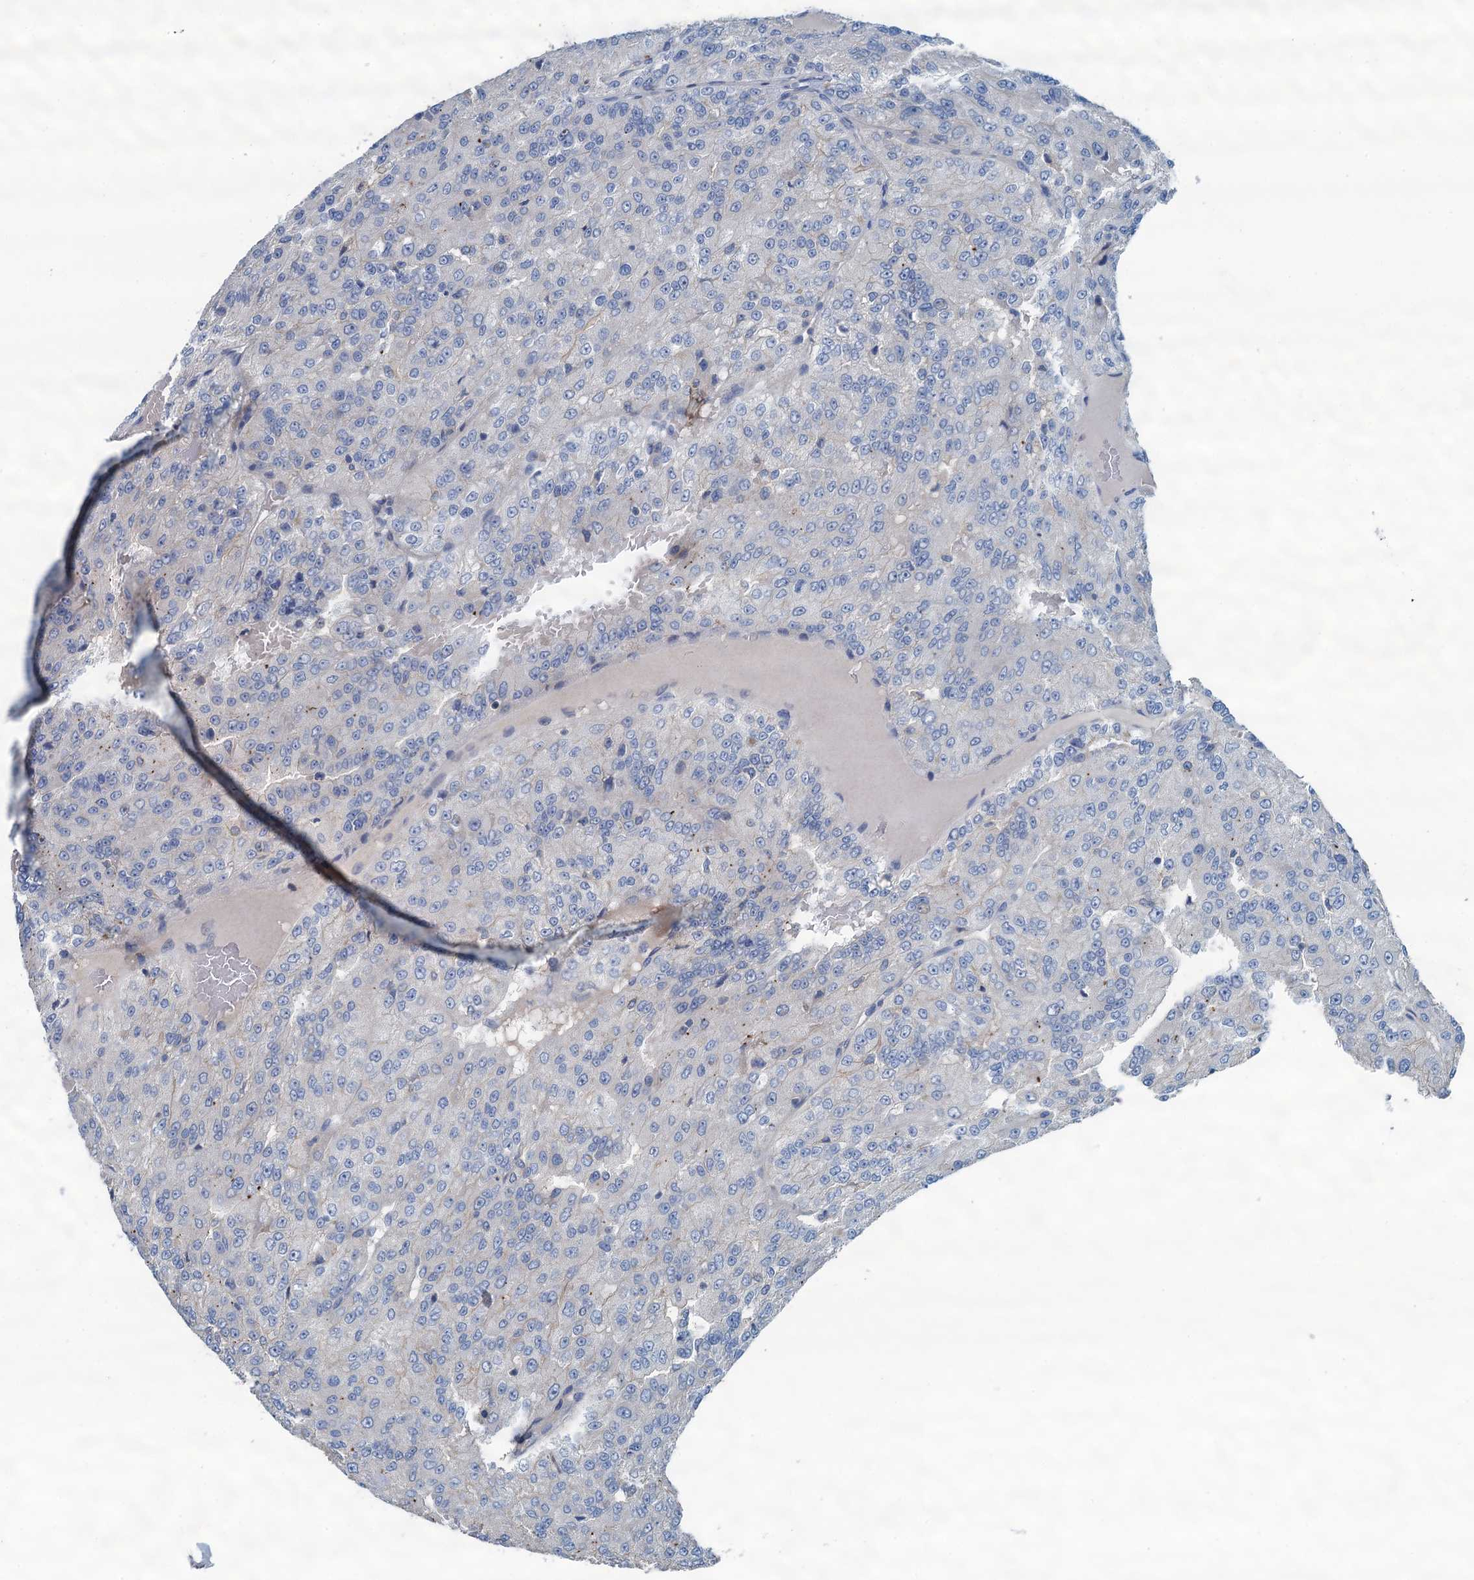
{"staining": {"intensity": "negative", "quantity": "none", "location": "none"}, "tissue": "renal cancer", "cell_type": "Tumor cells", "image_type": "cancer", "snomed": [{"axis": "morphology", "description": "Adenocarcinoma, NOS"}, {"axis": "topography", "description": "Kidney"}], "caption": "Immunohistochemical staining of human renal cancer (adenocarcinoma) shows no significant staining in tumor cells. (Brightfield microscopy of DAB (3,3'-diaminobenzidine) immunohistochemistry at high magnification).", "gene": "THAP10", "patient": {"sex": "female", "age": 63}}